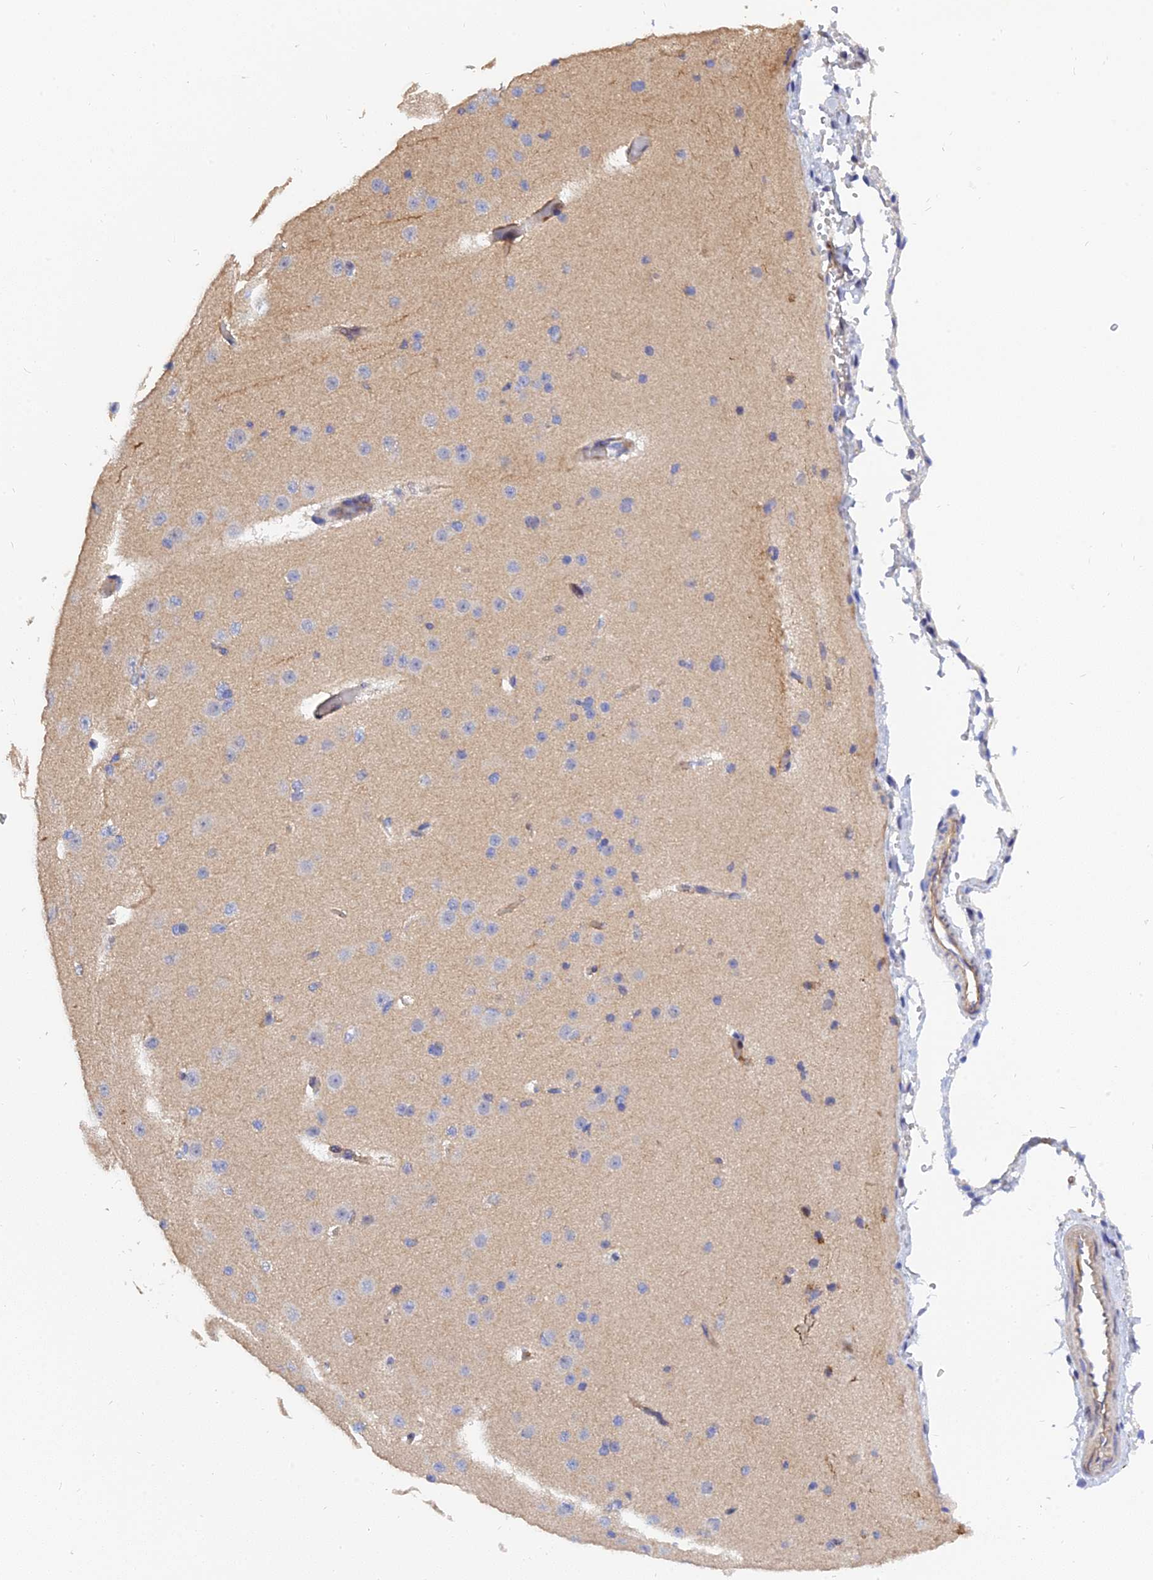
{"staining": {"intensity": "weak", "quantity": ">75%", "location": "cytoplasmic/membranous"}, "tissue": "cerebral cortex", "cell_type": "Endothelial cells", "image_type": "normal", "snomed": [{"axis": "morphology", "description": "Normal tissue, NOS"}, {"axis": "morphology", "description": "Developmental malformation"}, {"axis": "topography", "description": "Cerebral cortex"}], "caption": "High-power microscopy captured an IHC image of unremarkable cerebral cortex, revealing weak cytoplasmic/membranous staining in about >75% of endothelial cells.", "gene": "MRPL35", "patient": {"sex": "female", "age": 30}}